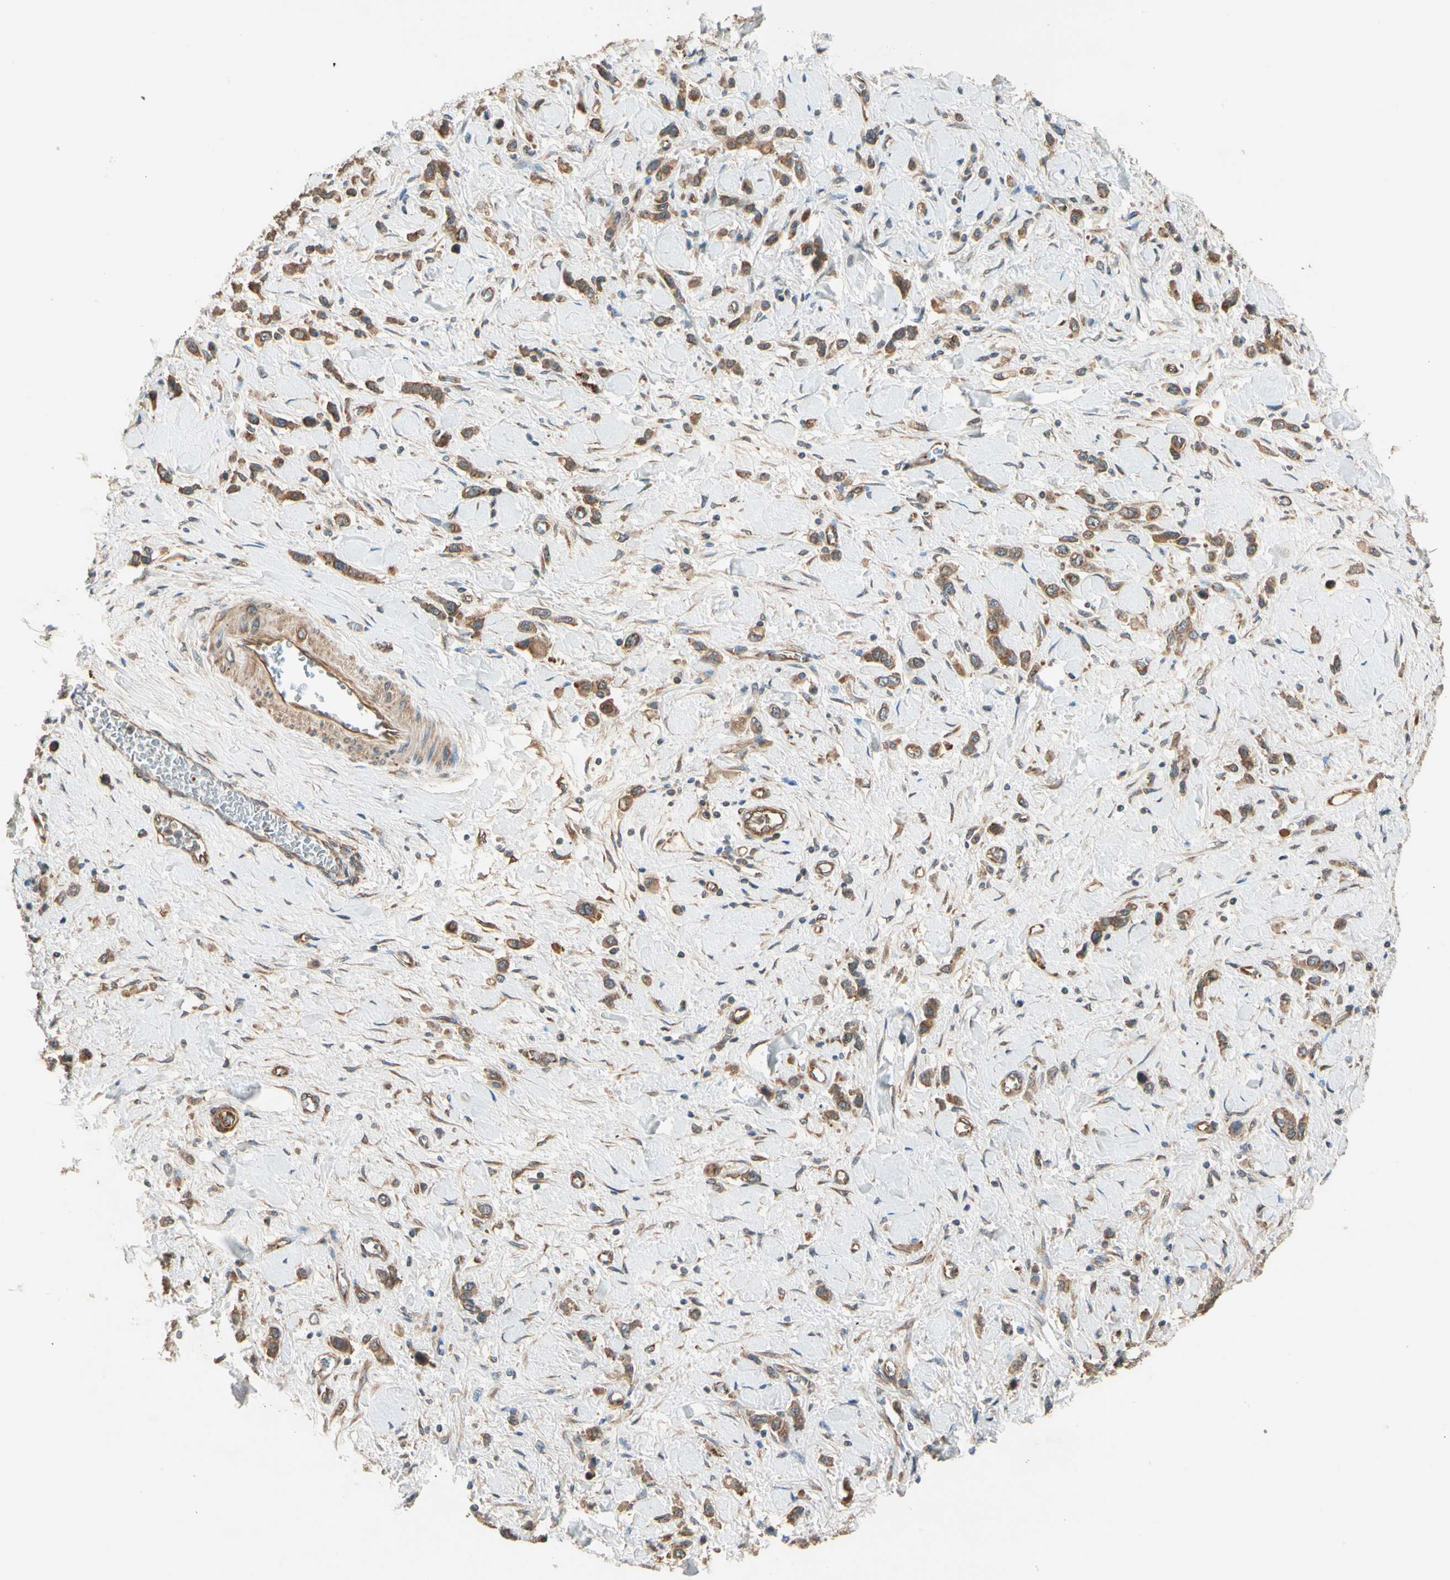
{"staining": {"intensity": "weak", "quantity": ">75%", "location": "cytoplasmic/membranous"}, "tissue": "stomach cancer", "cell_type": "Tumor cells", "image_type": "cancer", "snomed": [{"axis": "morphology", "description": "Normal tissue, NOS"}, {"axis": "morphology", "description": "Adenocarcinoma, NOS"}, {"axis": "topography", "description": "Stomach, upper"}, {"axis": "topography", "description": "Stomach"}], "caption": "A histopathology image of stomach adenocarcinoma stained for a protein demonstrates weak cytoplasmic/membranous brown staining in tumor cells.", "gene": "ROCK2", "patient": {"sex": "female", "age": 65}}